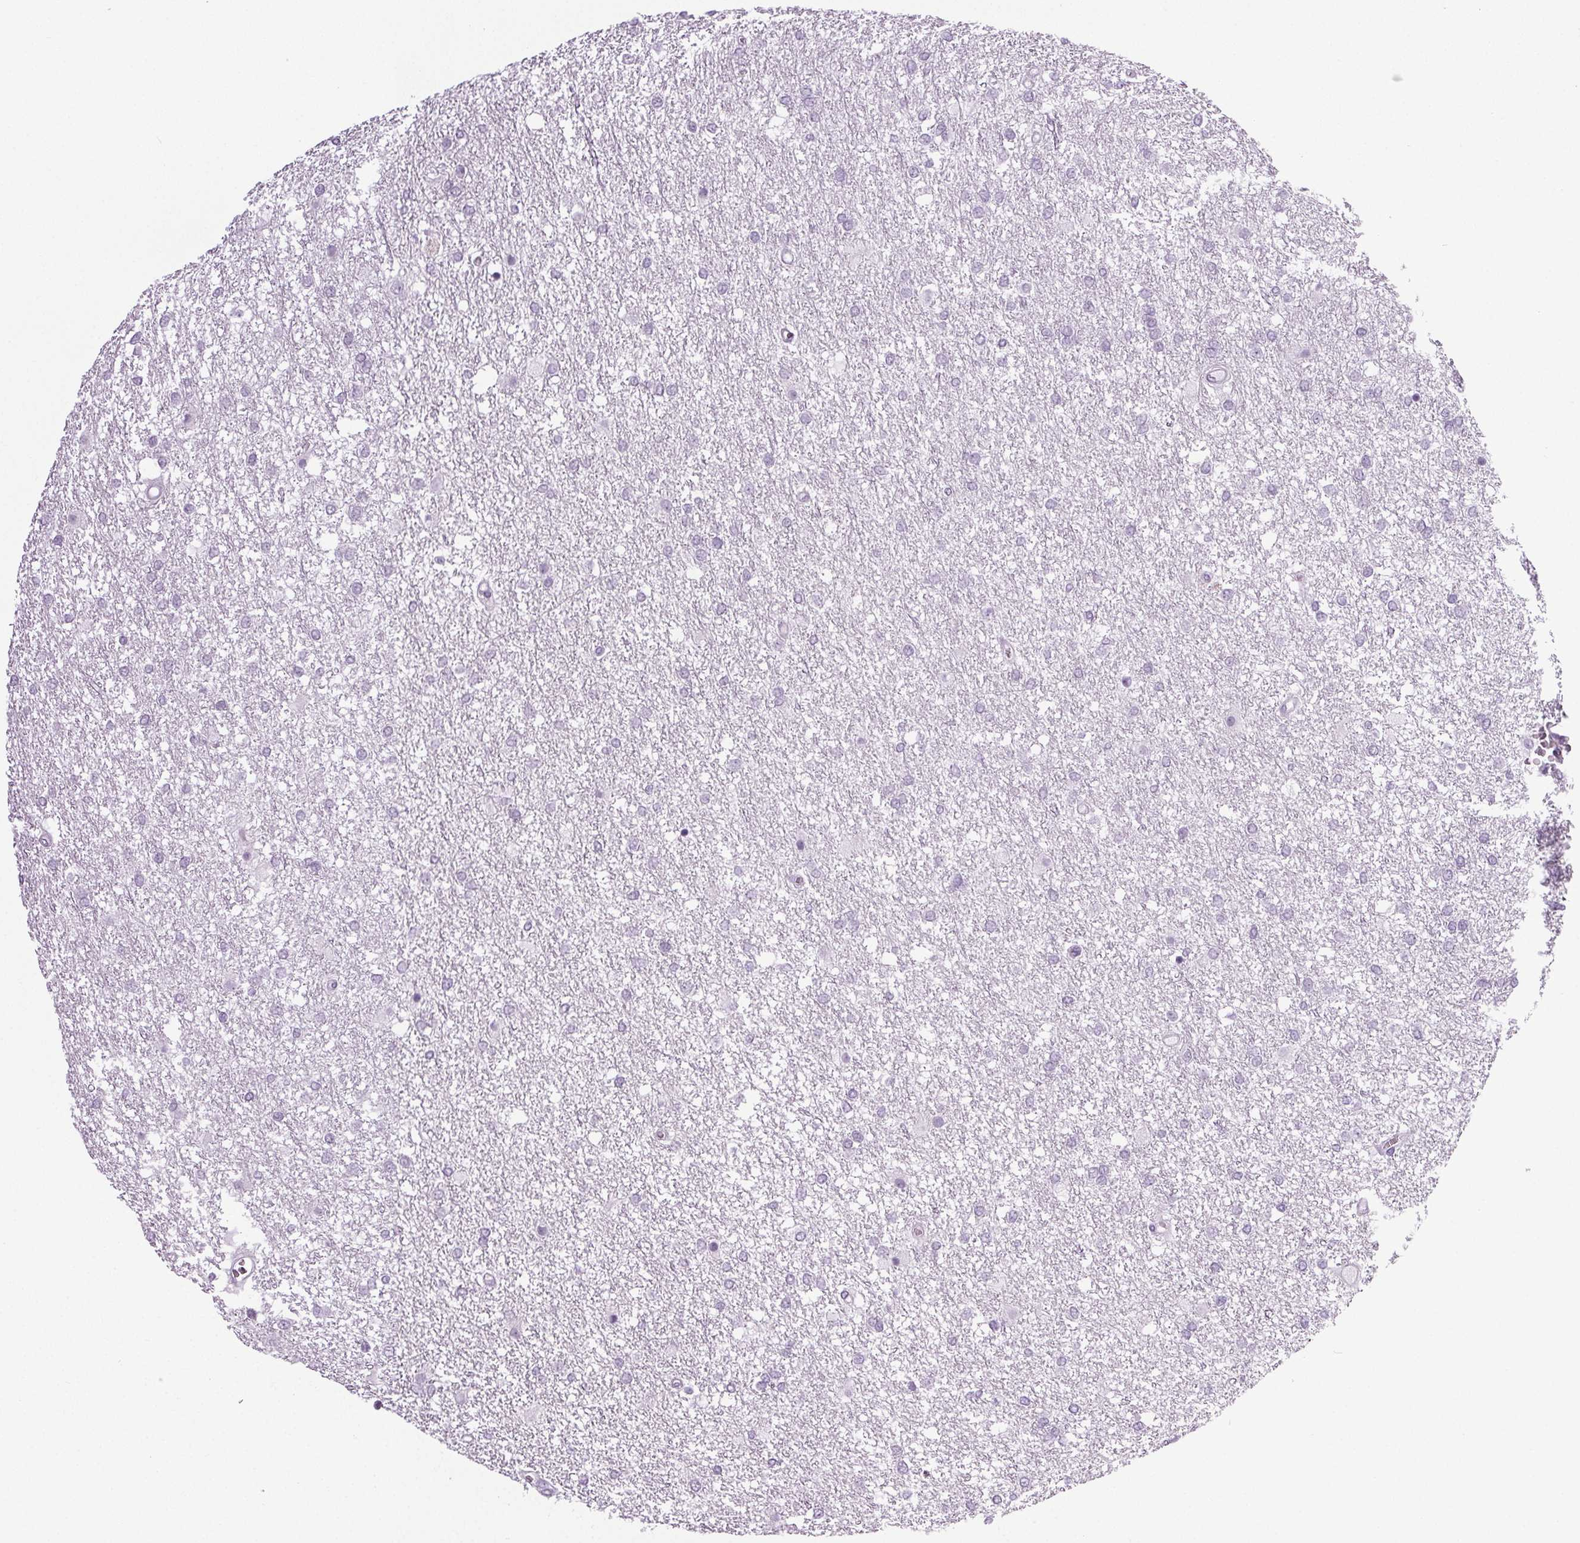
{"staining": {"intensity": "negative", "quantity": "none", "location": "none"}, "tissue": "glioma", "cell_type": "Tumor cells", "image_type": "cancer", "snomed": [{"axis": "morphology", "description": "Glioma, malignant, High grade"}, {"axis": "topography", "description": "Brain"}], "caption": "This is an IHC histopathology image of glioma. There is no staining in tumor cells.", "gene": "IGF2BP1", "patient": {"sex": "female", "age": 61}}